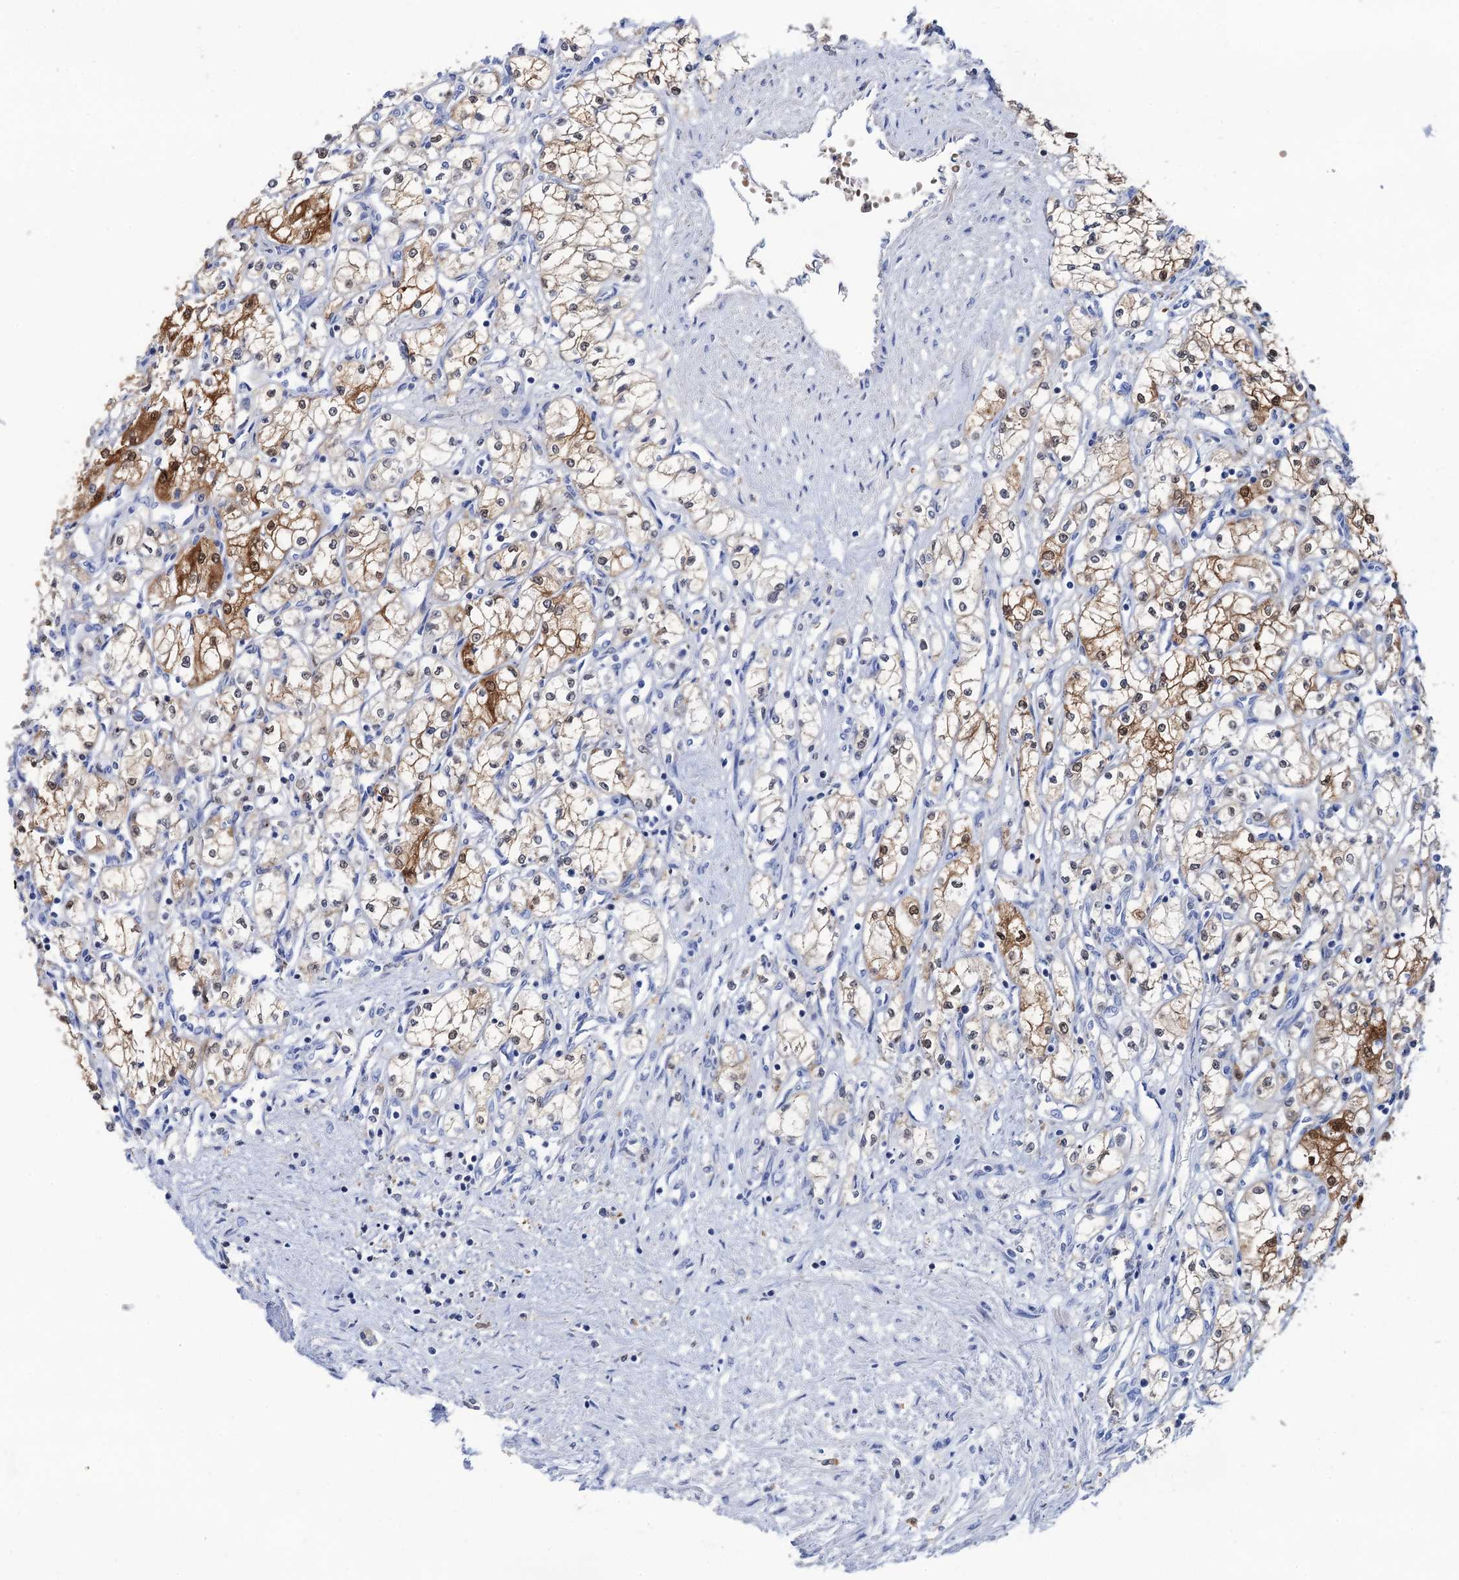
{"staining": {"intensity": "moderate", "quantity": "25%-75%", "location": "cytoplasmic/membranous,nuclear"}, "tissue": "renal cancer", "cell_type": "Tumor cells", "image_type": "cancer", "snomed": [{"axis": "morphology", "description": "Adenocarcinoma, NOS"}, {"axis": "topography", "description": "Kidney"}], "caption": "Protein staining displays moderate cytoplasmic/membranous and nuclear positivity in about 25%-75% of tumor cells in renal adenocarcinoma. (brown staining indicates protein expression, while blue staining denotes nuclei).", "gene": "FAH", "patient": {"sex": "male", "age": 59}}